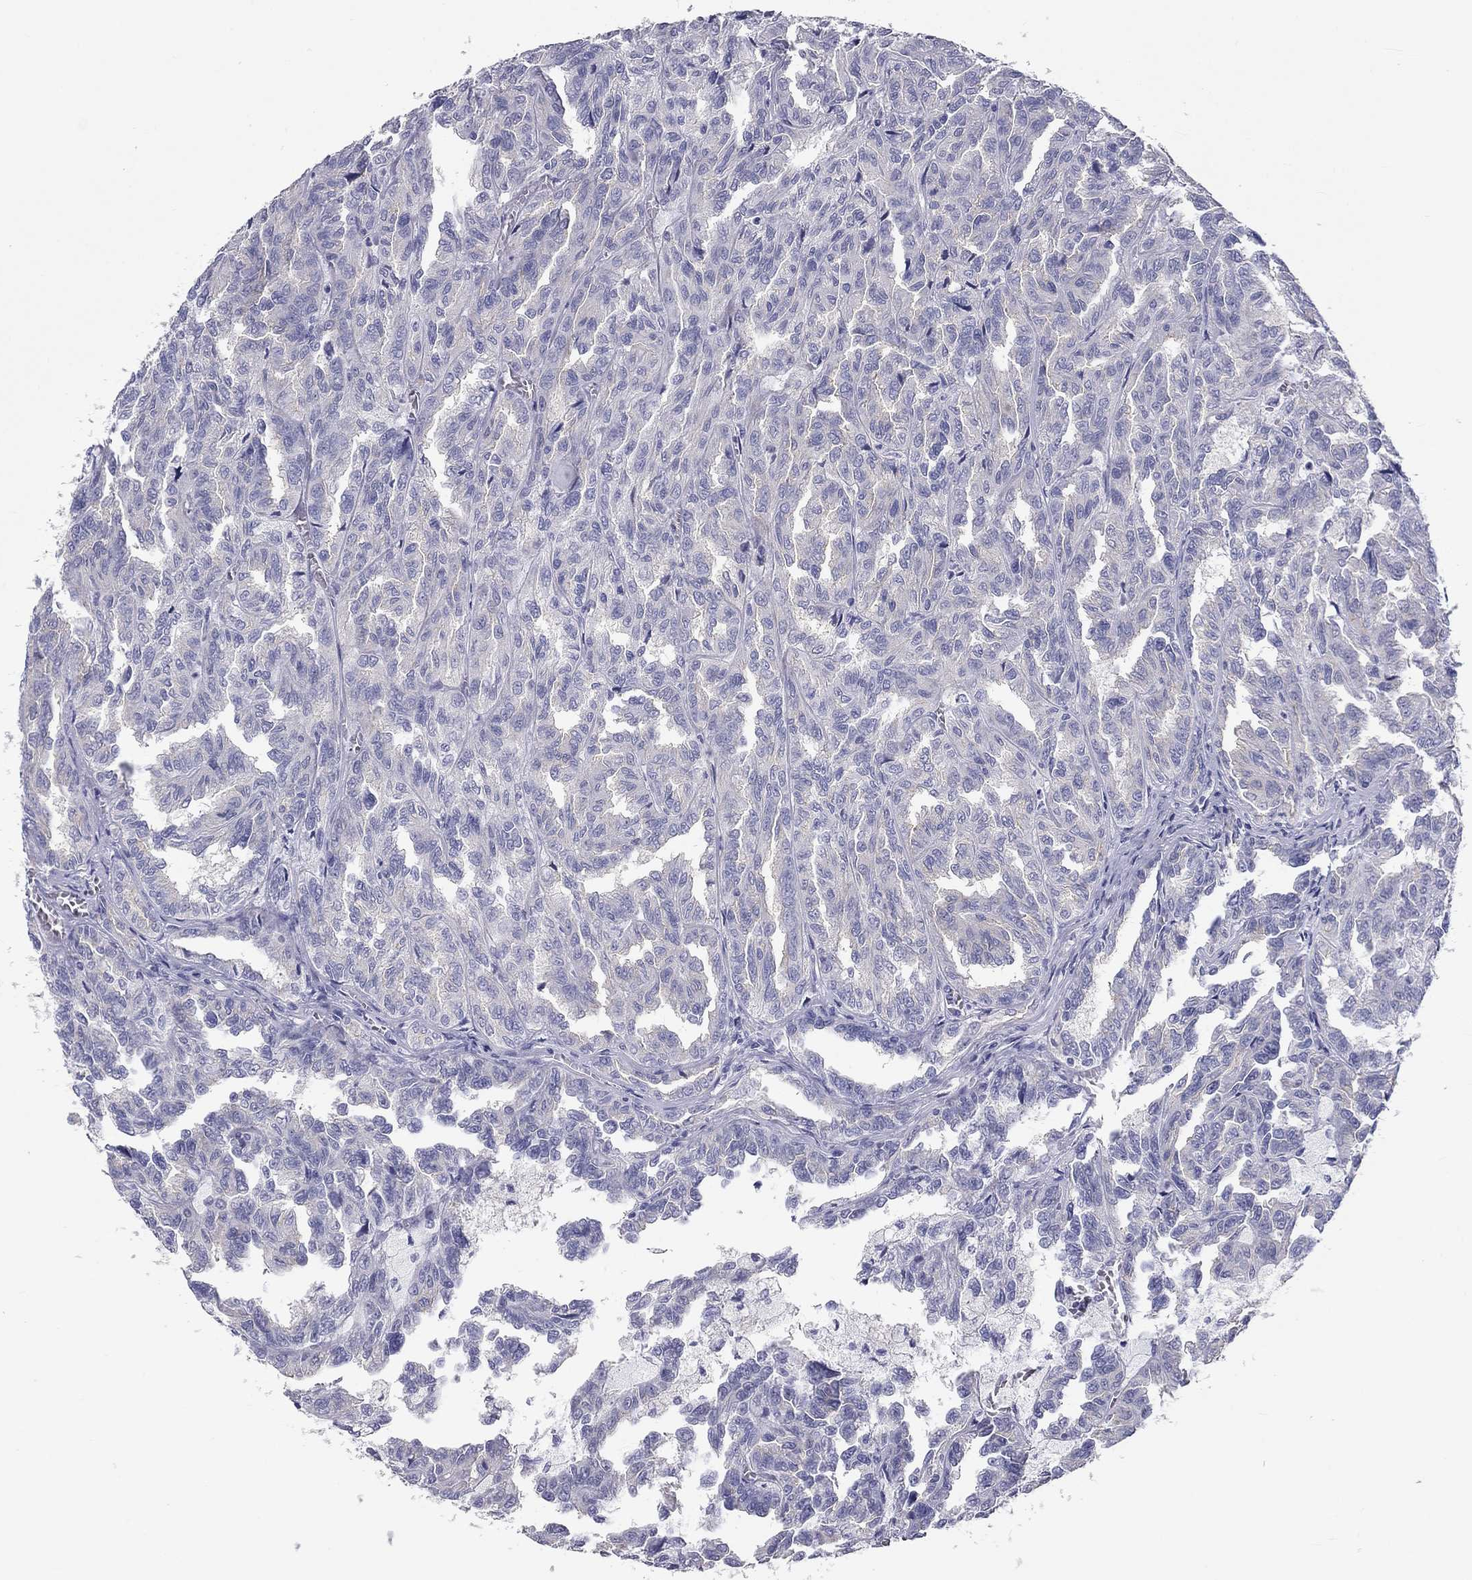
{"staining": {"intensity": "negative", "quantity": "none", "location": "none"}, "tissue": "renal cancer", "cell_type": "Tumor cells", "image_type": "cancer", "snomed": [{"axis": "morphology", "description": "Adenocarcinoma, NOS"}, {"axis": "topography", "description": "Kidney"}], "caption": "The histopathology image demonstrates no significant positivity in tumor cells of adenocarcinoma (renal).", "gene": "DNALI1", "patient": {"sex": "male", "age": 79}}